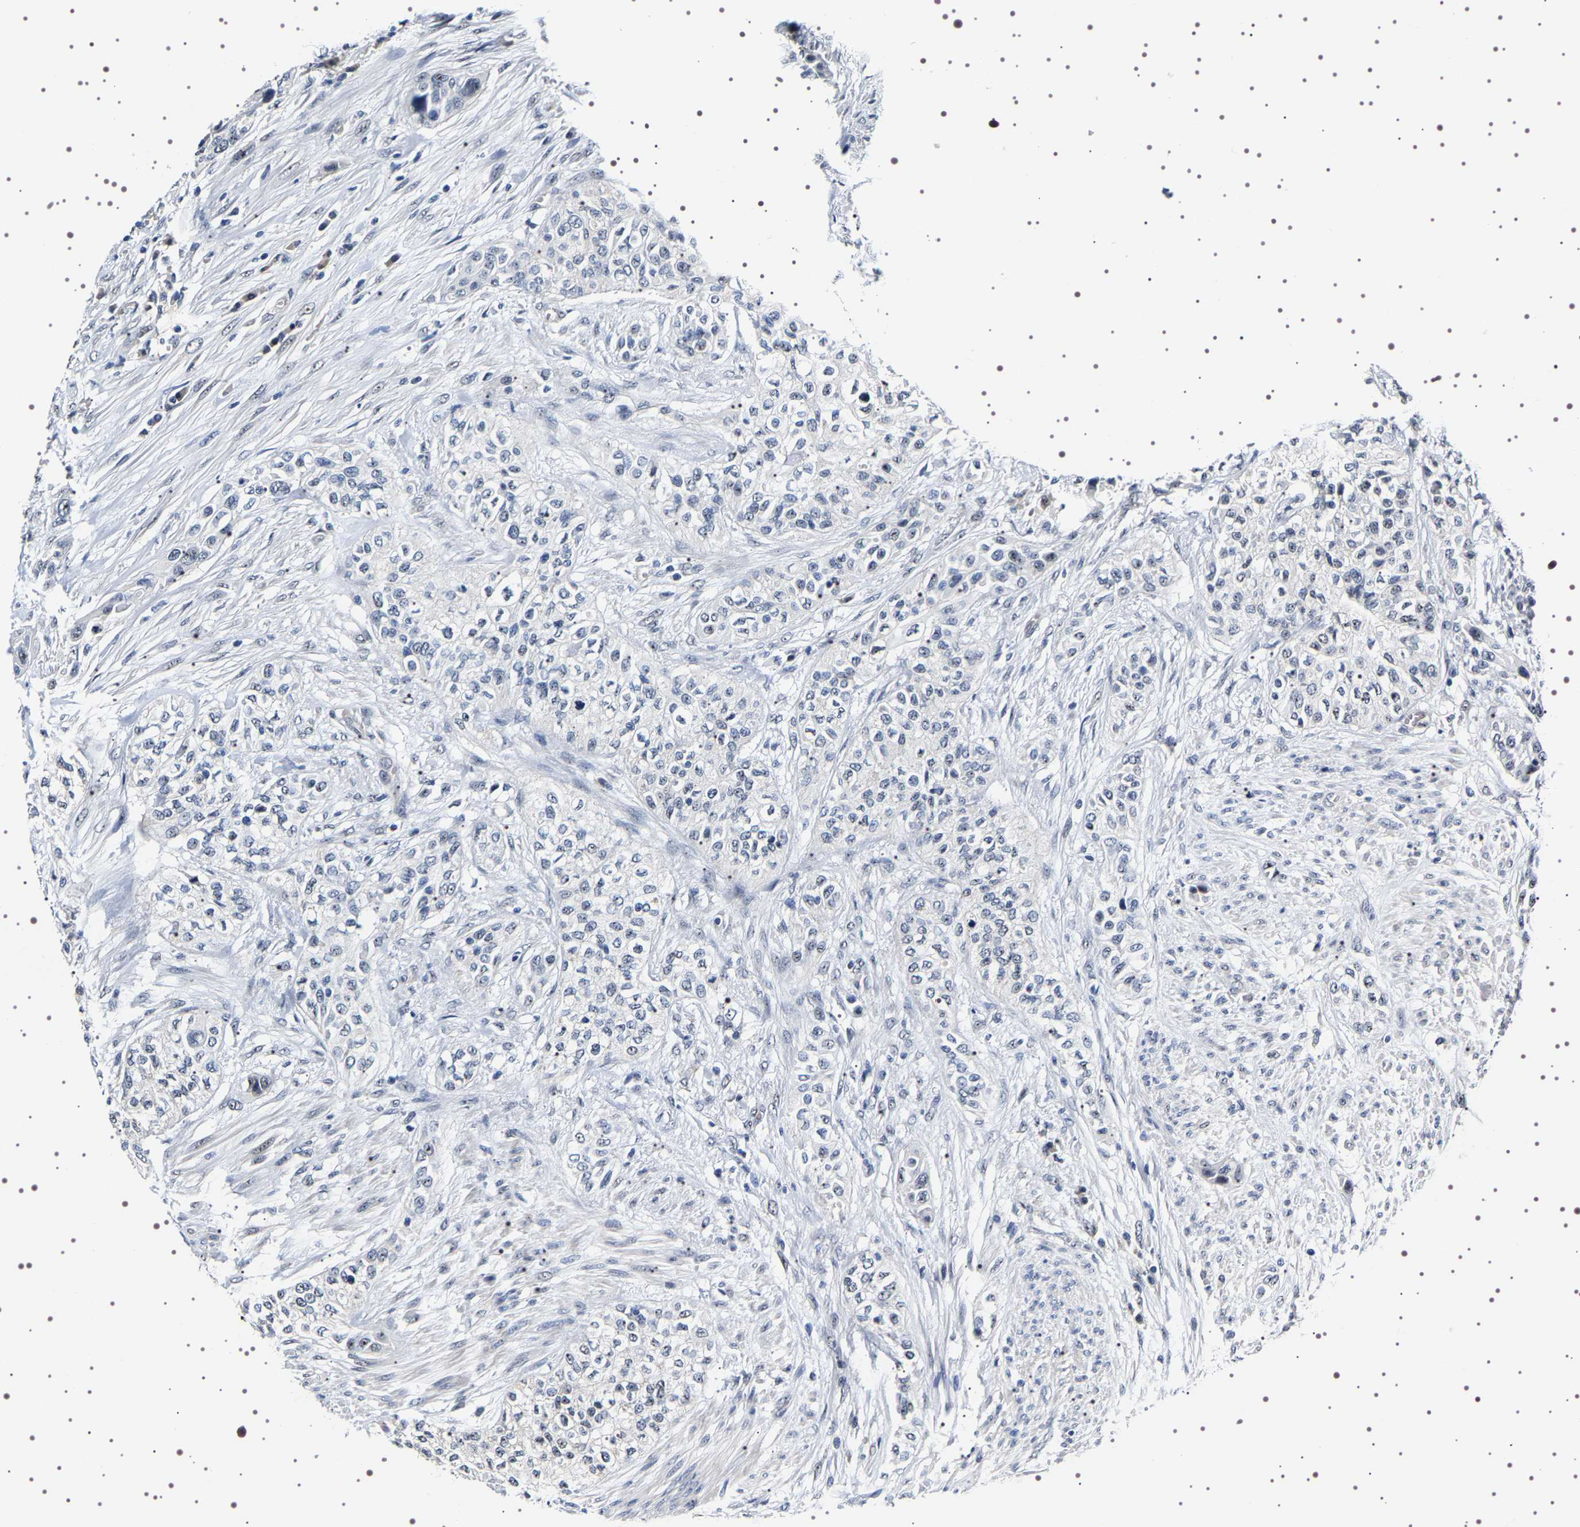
{"staining": {"intensity": "weak", "quantity": "<25%", "location": "nuclear"}, "tissue": "urothelial cancer", "cell_type": "Tumor cells", "image_type": "cancer", "snomed": [{"axis": "morphology", "description": "Urothelial carcinoma, High grade"}, {"axis": "topography", "description": "Urinary bladder"}], "caption": "This is an immunohistochemistry (IHC) histopathology image of human urothelial cancer. There is no expression in tumor cells.", "gene": "GNL3", "patient": {"sex": "male", "age": 74}}